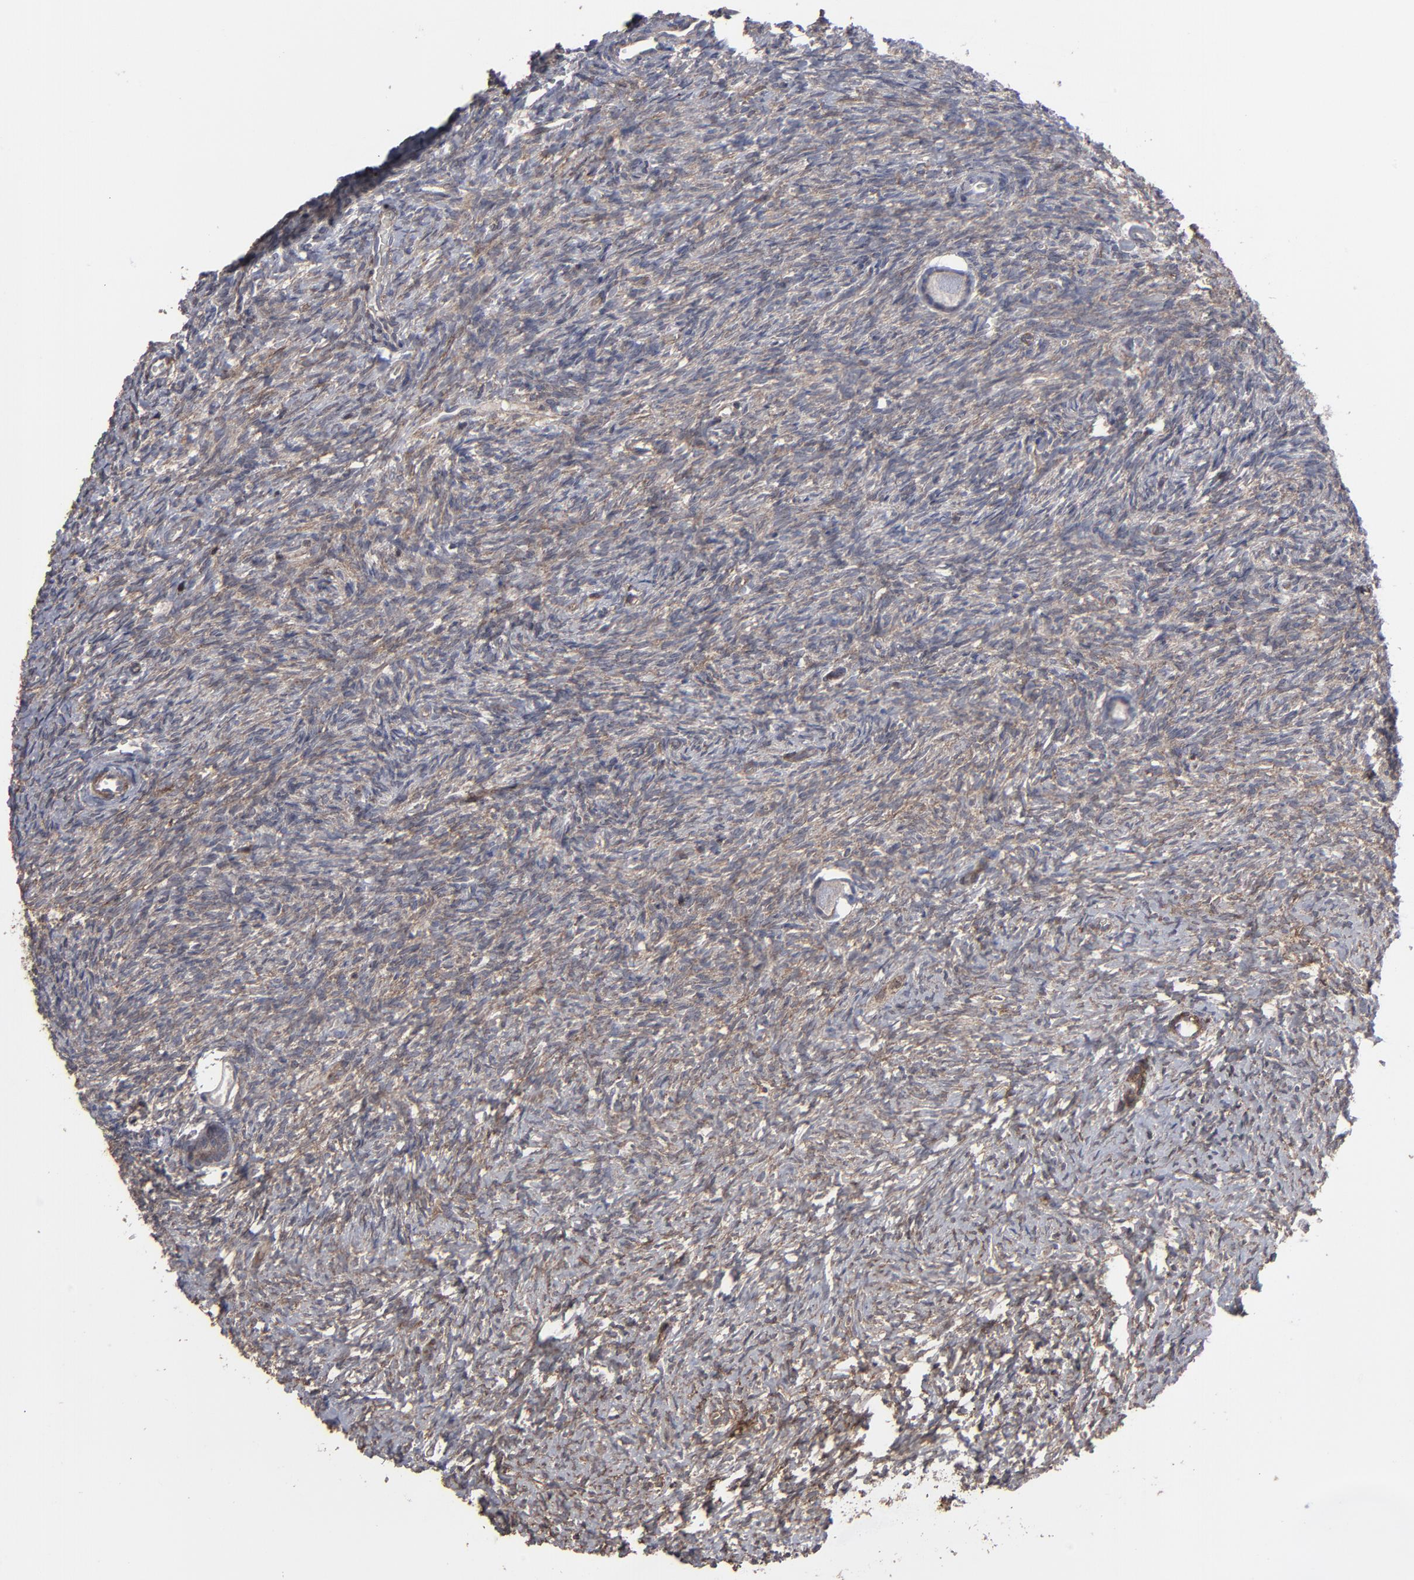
{"staining": {"intensity": "negative", "quantity": "none", "location": "none"}, "tissue": "ovary", "cell_type": "Follicle cells", "image_type": "normal", "snomed": [{"axis": "morphology", "description": "Normal tissue, NOS"}, {"axis": "topography", "description": "Ovary"}], "caption": "IHC micrograph of benign ovary stained for a protein (brown), which exhibits no expression in follicle cells. (DAB (3,3'-diaminobenzidine) immunohistochemistry, high magnification).", "gene": "KIAA2026", "patient": {"sex": "female", "age": 35}}